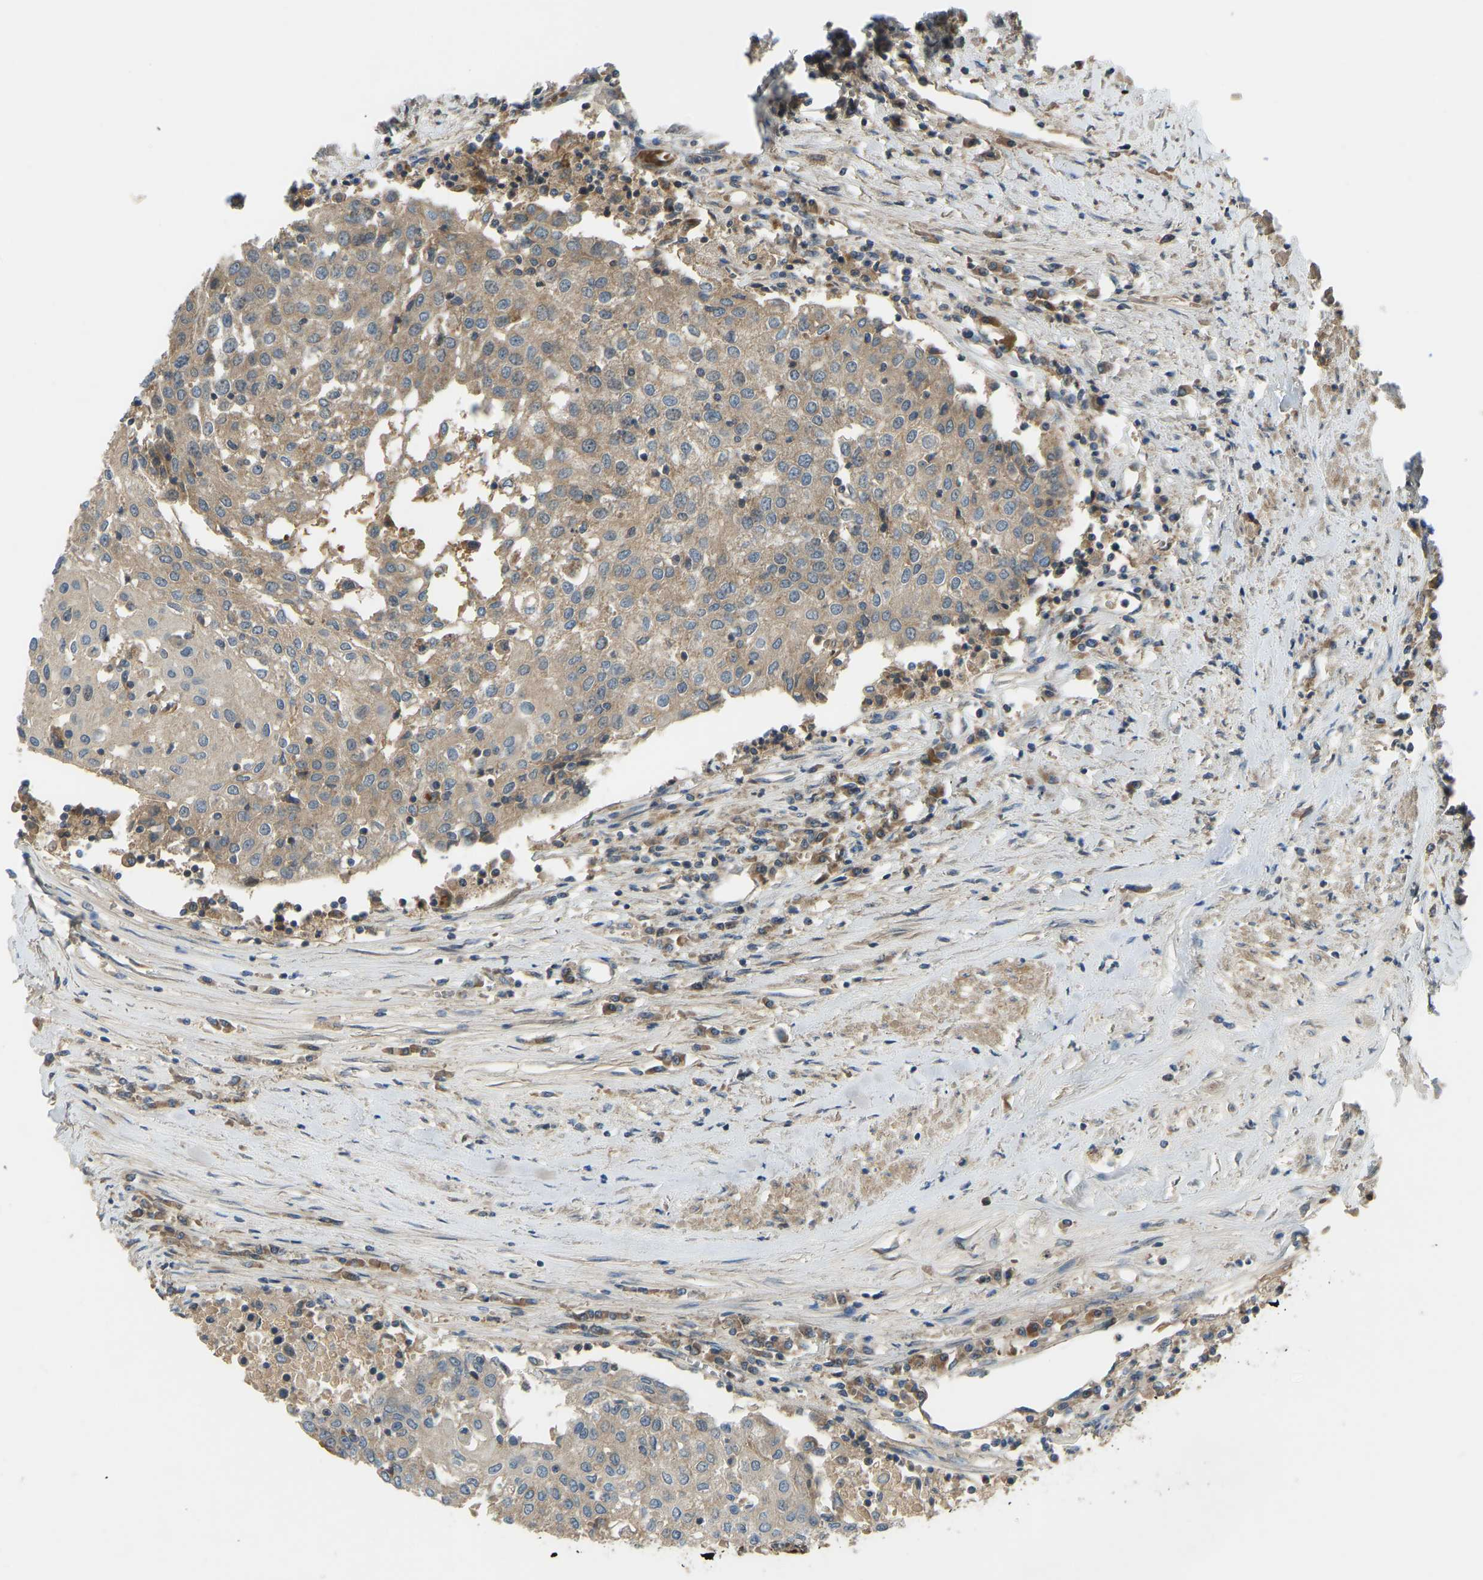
{"staining": {"intensity": "weak", "quantity": ">75%", "location": "cytoplasmic/membranous"}, "tissue": "urothelial cancer", "cell_type": "Tumor cells", "image_type": "cancer", "snomed": [{"axis": "morphology", "description": "Urothelial carcinoma, High grade"}, {"axis": "topography", "description": "Urinary bladder"}], "caption": "Immunohistochemical staining of high-grade urothelial carcinoma exhibits low levels of weak cytoplasmic/membranous expression in approximately >75% of tumor cells.", "gene": "ZNF71", "patient": {"sex": "female", "age": 85}}